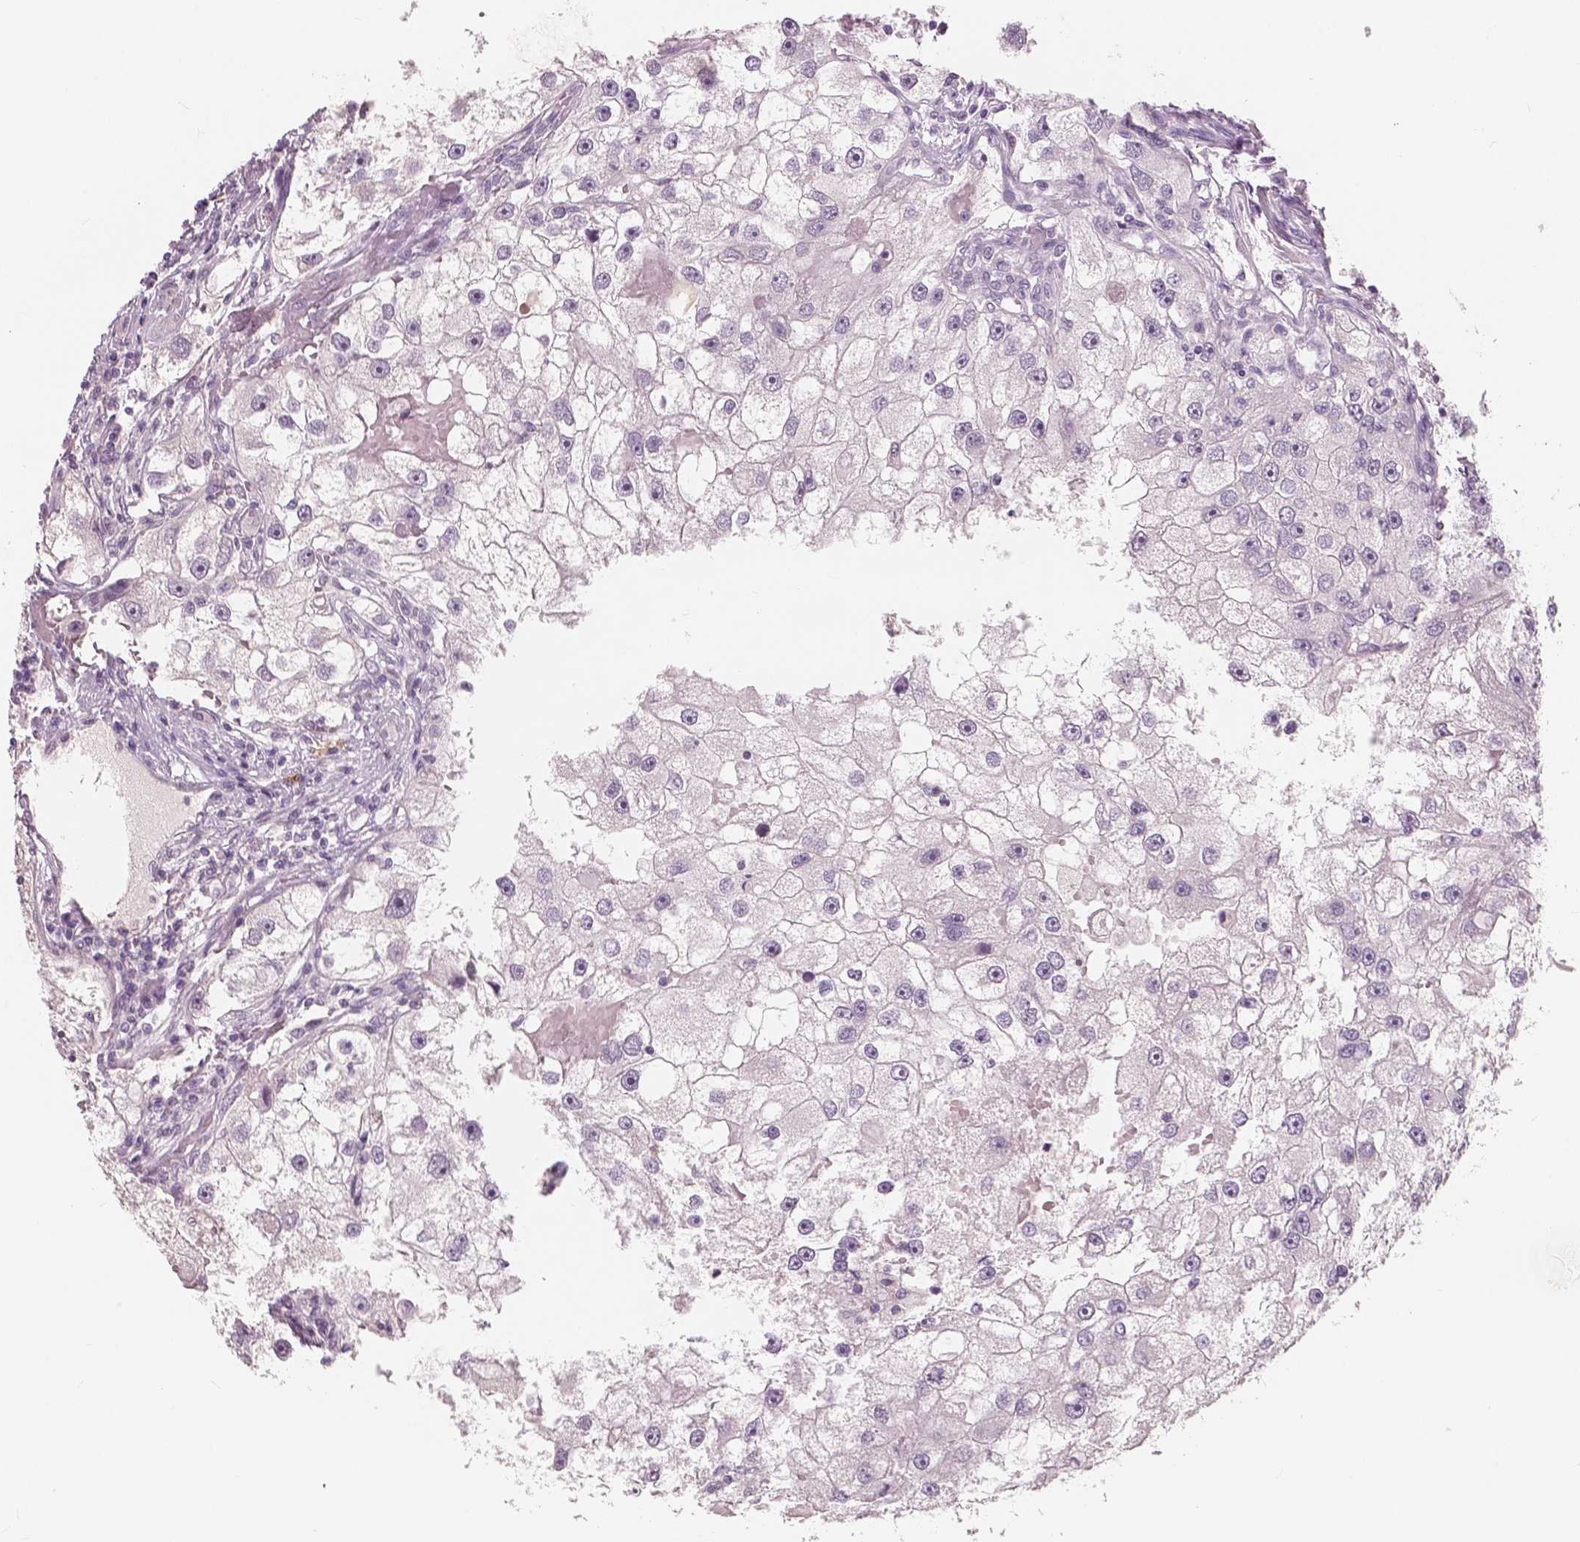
{"staining": {"intensity": "negative", "quantity": "none", "location": "none"}, "tissue": "renal cancer", "cell_type": "Tumor cells", "image_type": "cancer", "snomed": [{"axis": "morphology", "description": "Adenocarcinoma, NOS"}, {"axis": "topography", "description": "Kidney"}], "caption": "DAB (3,3'-diaminobenzidine) immunohistochemical staining of human renal cancer (adenocarcinoma) displays no significant expression in tumor cells.", "gene": "KIT", "patient": {"sex": "male", "age": 63}}